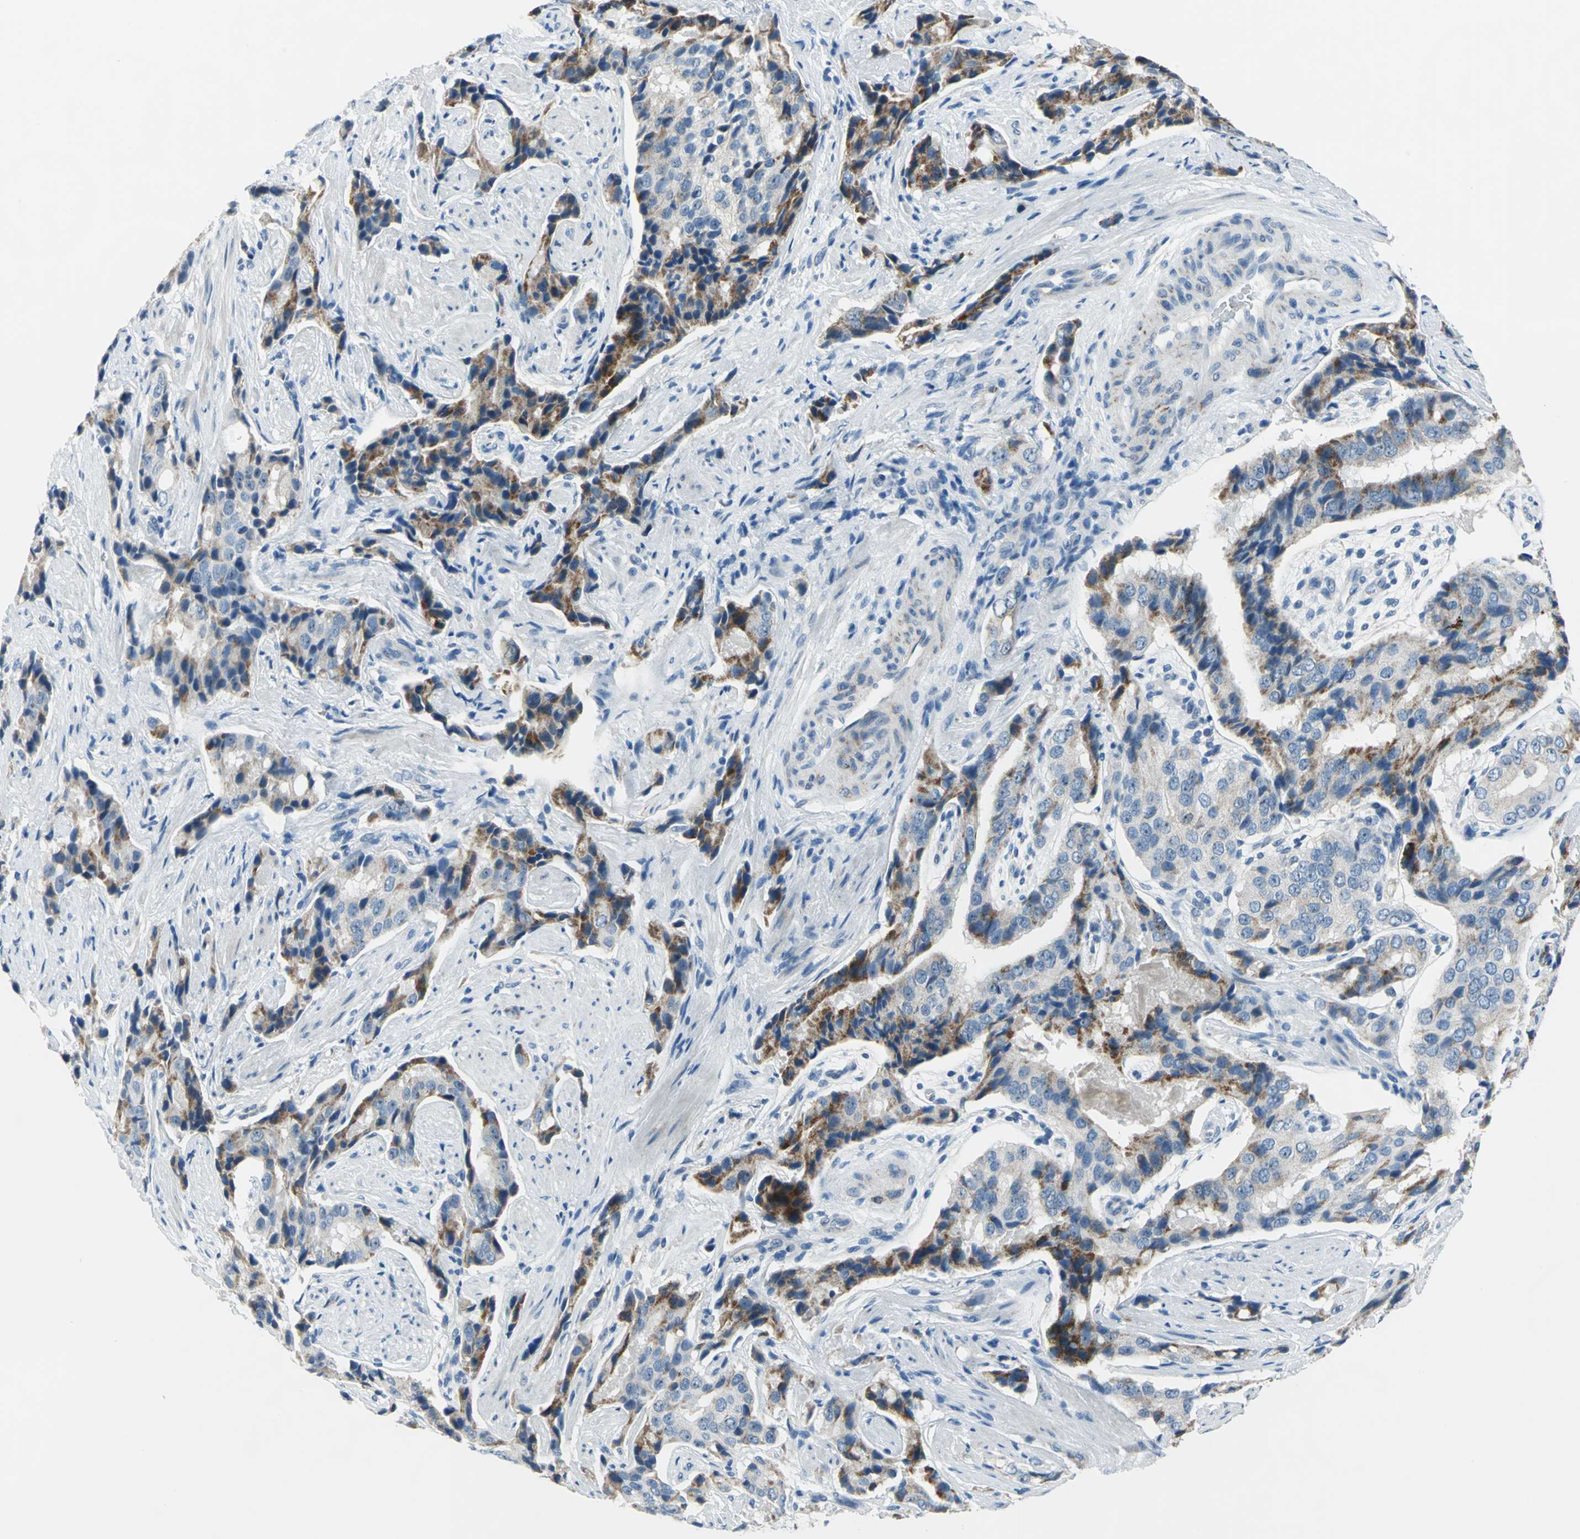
{"staining": {"intensity": "moderate", "quantity": "25%-75%", "location": "cytoplasmic/membranous"}, "tissue": "prostate cancer", "cell_type": "Tumor cells", "image_type": "cancer", "snomed": [{"axis": "morphology", "description": "Adenocarcinoma, High grade"}, {"axis": "topography", "description": "Prostate"}], "caption": "Approximately 25%-75% of tumor cells in human prostate cancer (adenocarcinoma (high-grade)) exhibit moderate cytoplasmic/membranous protein expression as visualized by brown immunohistochemical staining.", "gene": "MUC4", "patient": {"sex": "male", "age": 58}}